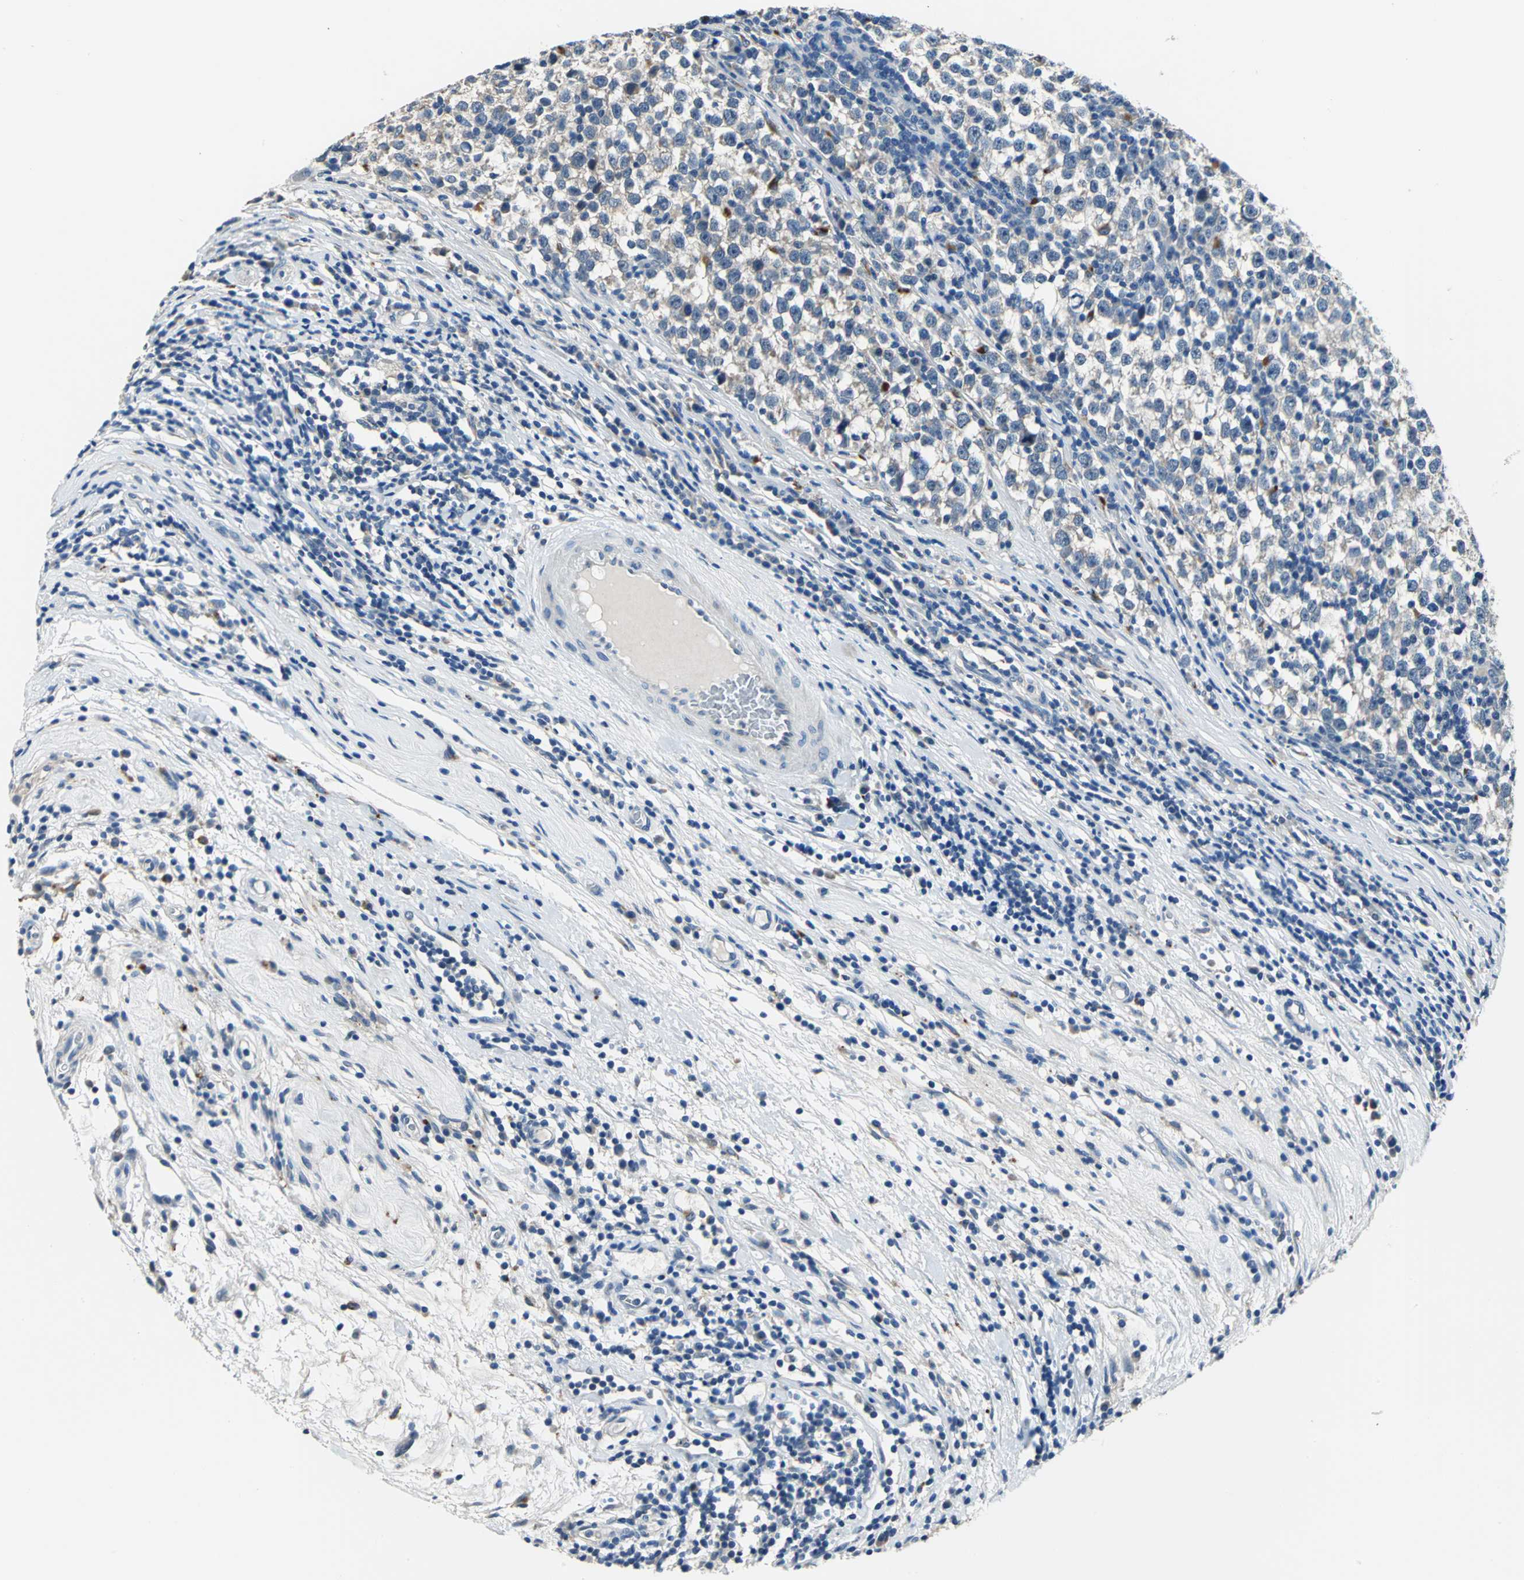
{"staining": {"intensity": "negative", "quantity": "none", "location": "none"}, "tissue": "testis cancer", "cell_type": "Tumor cells", "image_type": "cancer", "snomed": [{"axis": "morphology", "description": "Seminoma, NOS"}, {"axis": "topography", "description": "Testis"}], "caption": "Tumor cells are negative for brown protein staining in testis cancer.", "gene": "RASD2", "patient": {"sex": "male", "age": 43}}